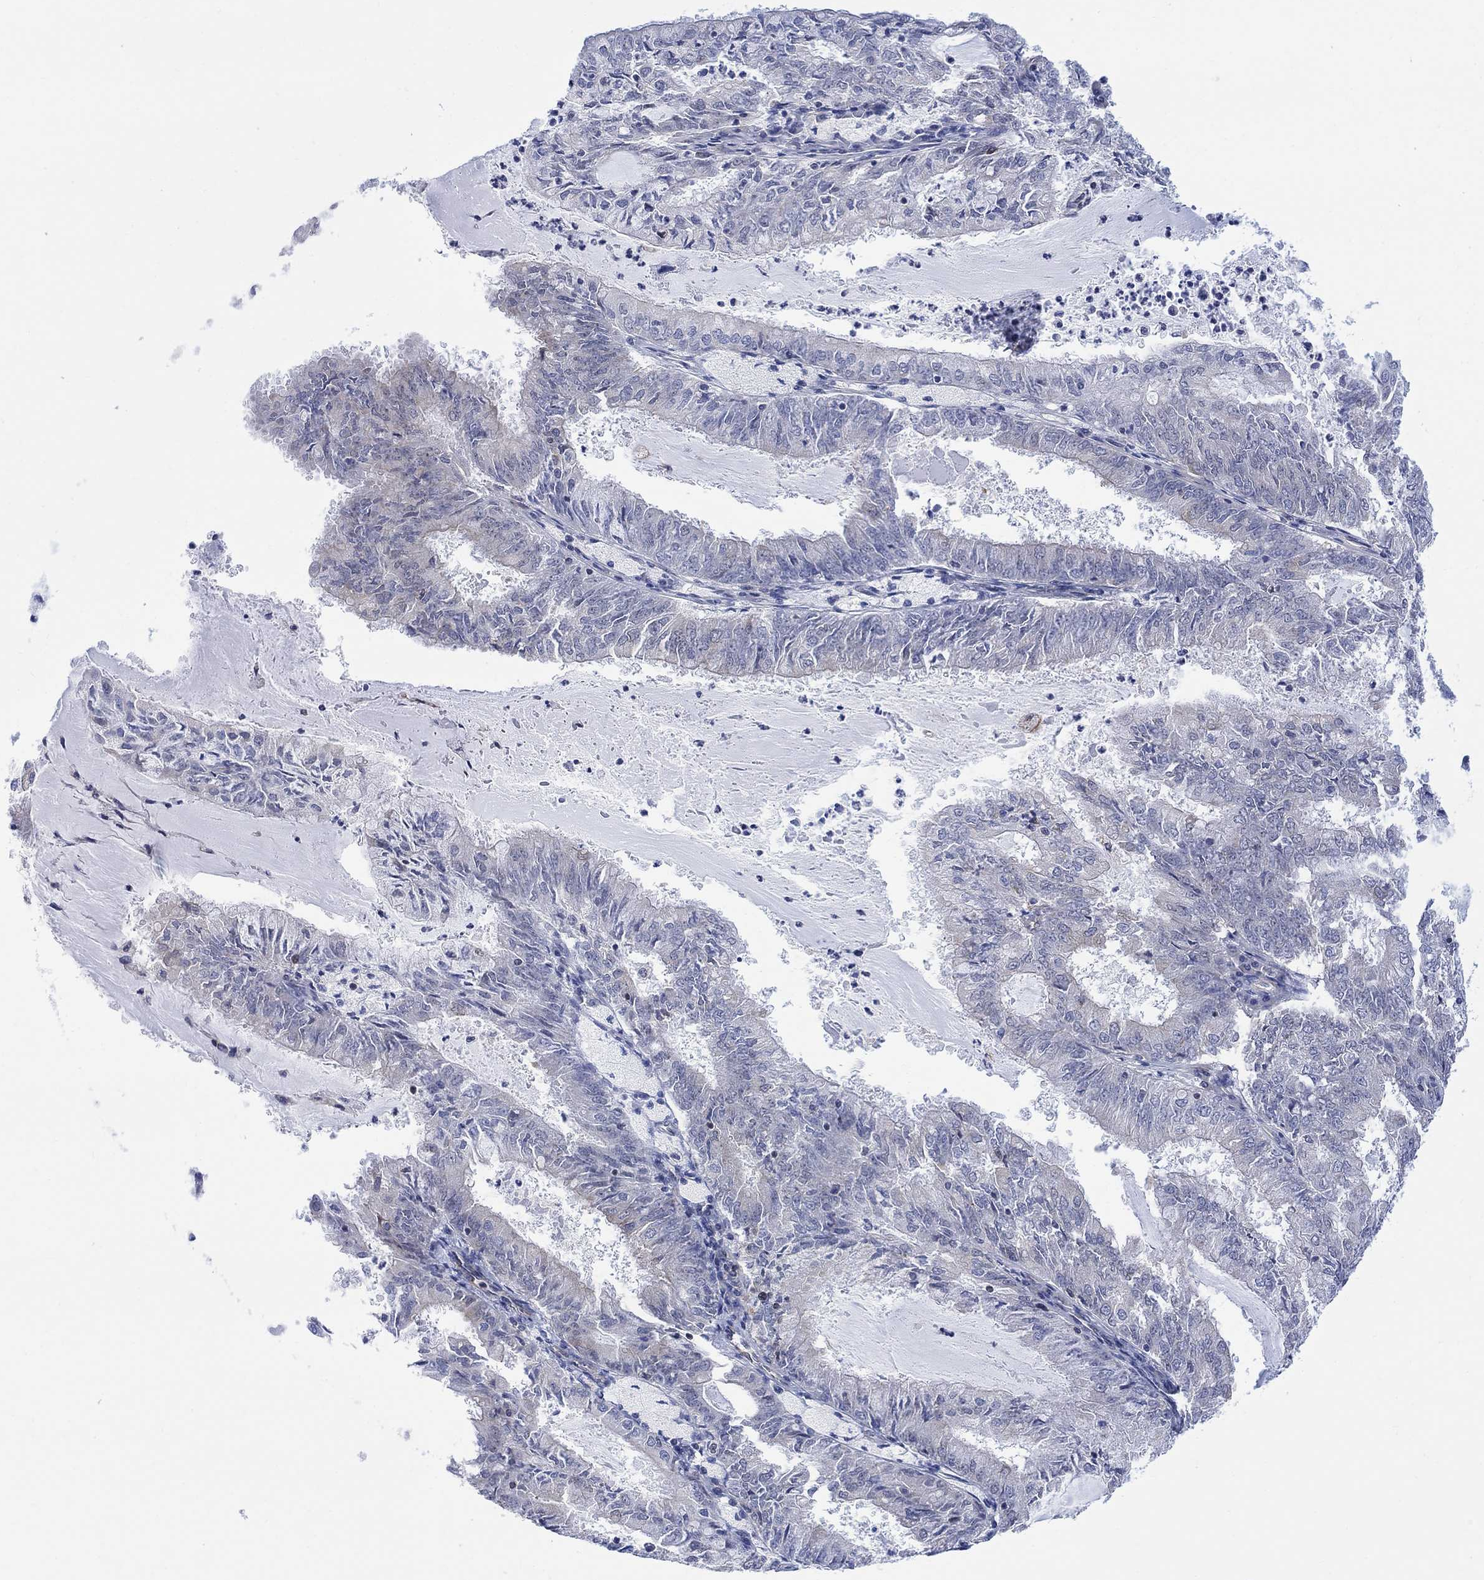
{"staining": {"intensity": "negative", "quantity": "none", "location": "none"}, "tissue": "endometrial cancer", "cell_type": "Tumor cells", "image_type": "cancer", "snomed": [{"axis": "morphology", "description": "Adenocarcinoma, NOS"}, {"axis": "topography", "description": "Endometrium"}], "caption": "IHC of human endometrial adenocarcinoma exhibits no positivity in tumor cells.", "gene": "GBP5", "patient": {"sex": "female", "age": 57}}